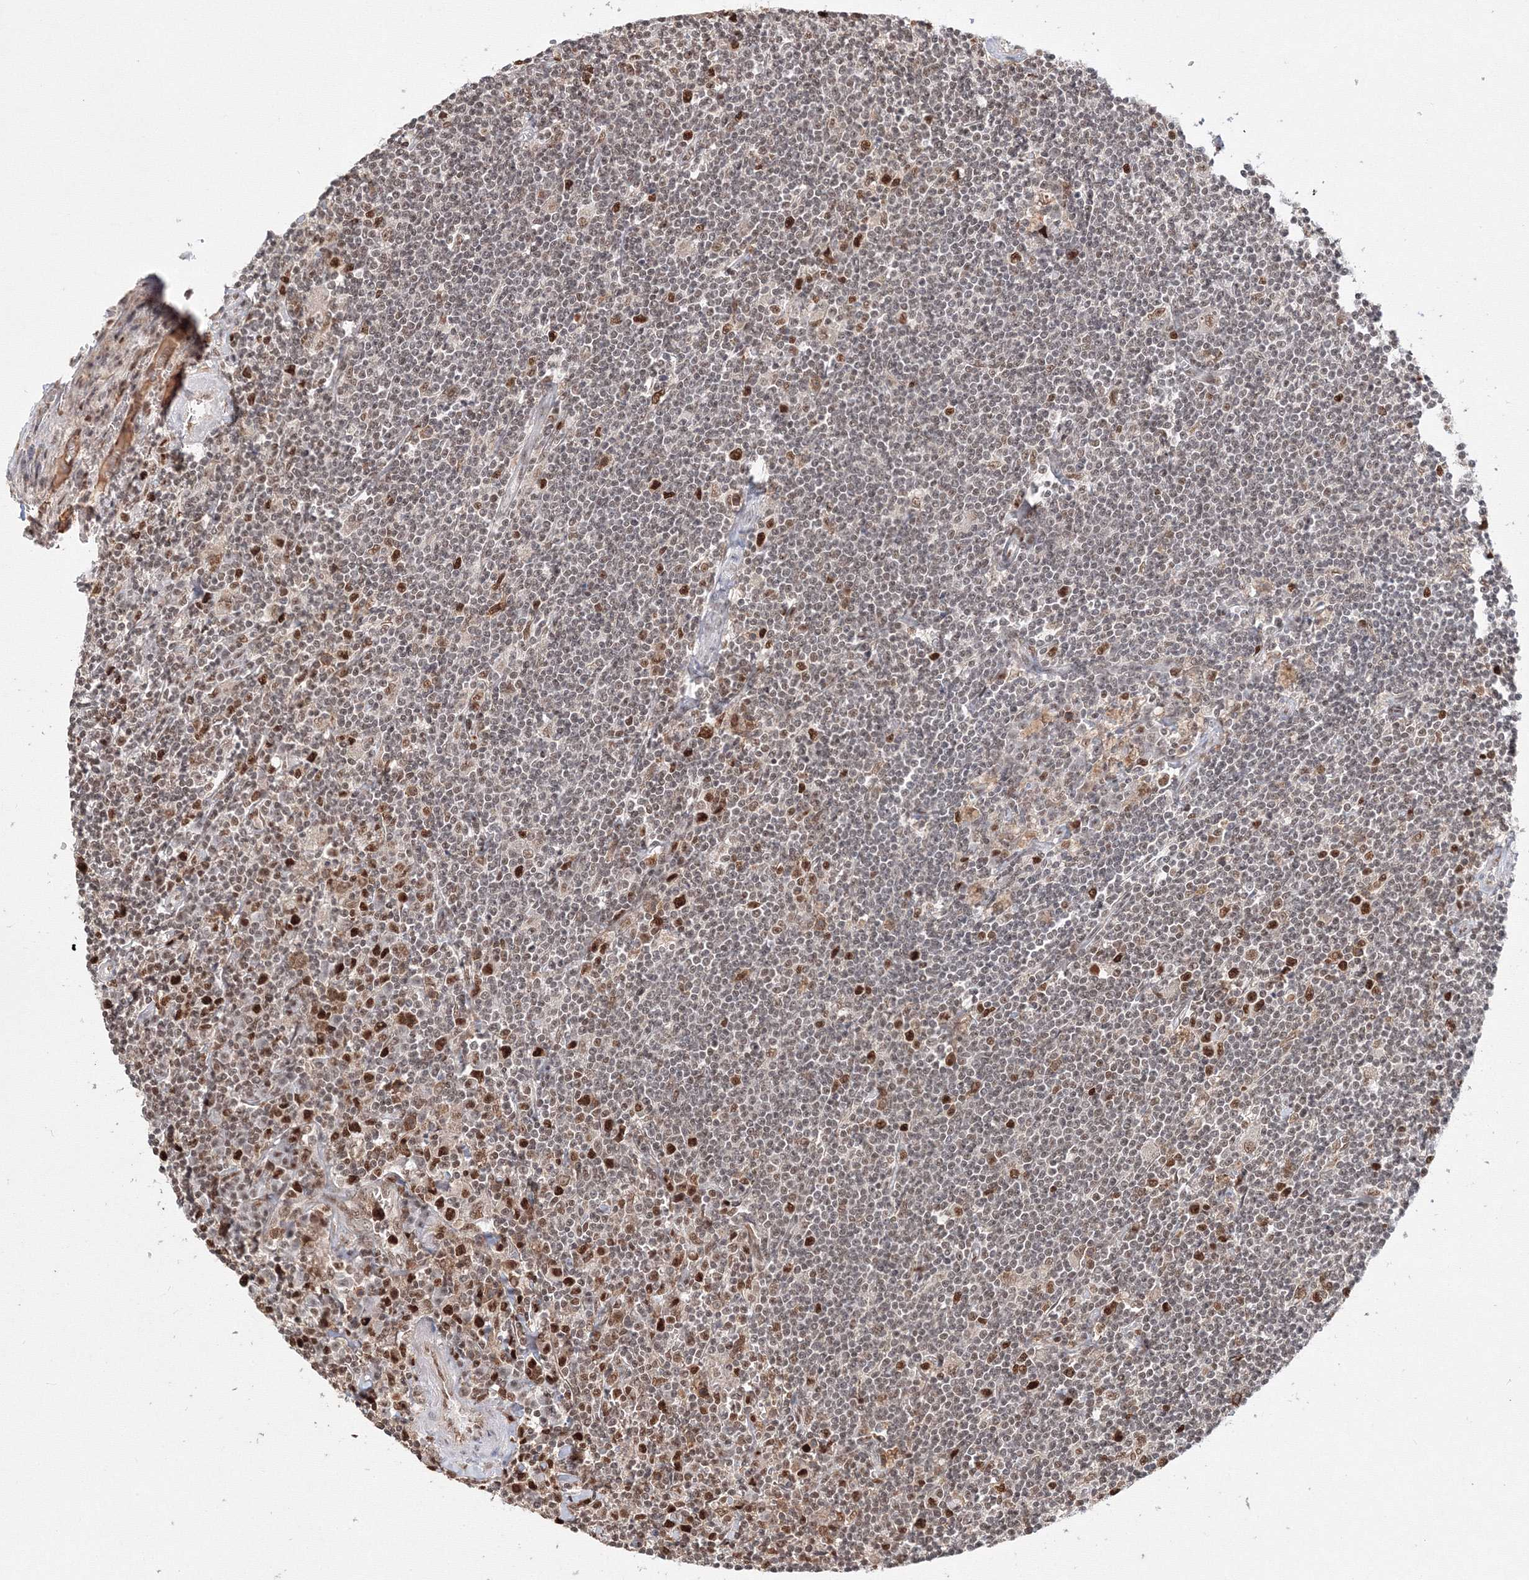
{"staining": {"intensity": "negative", "quantity": "none", "location": "none"}, "tissue": "lymphoma", "cell_type": "Tumor cells", "image_type": "cancer", "snomed": [{"axis": "morphology", "description": "Malignant lymphoma, non-Hodgkin's type, Low grade"}, {"axis": "topography", "description": "Spleen"}], "caption": "This is an IHC photomicrograph of human lymphoma. There is no expression in tumor cells.", "gene": "IWS1", "patient": {"sex": "male", "age": 76}}